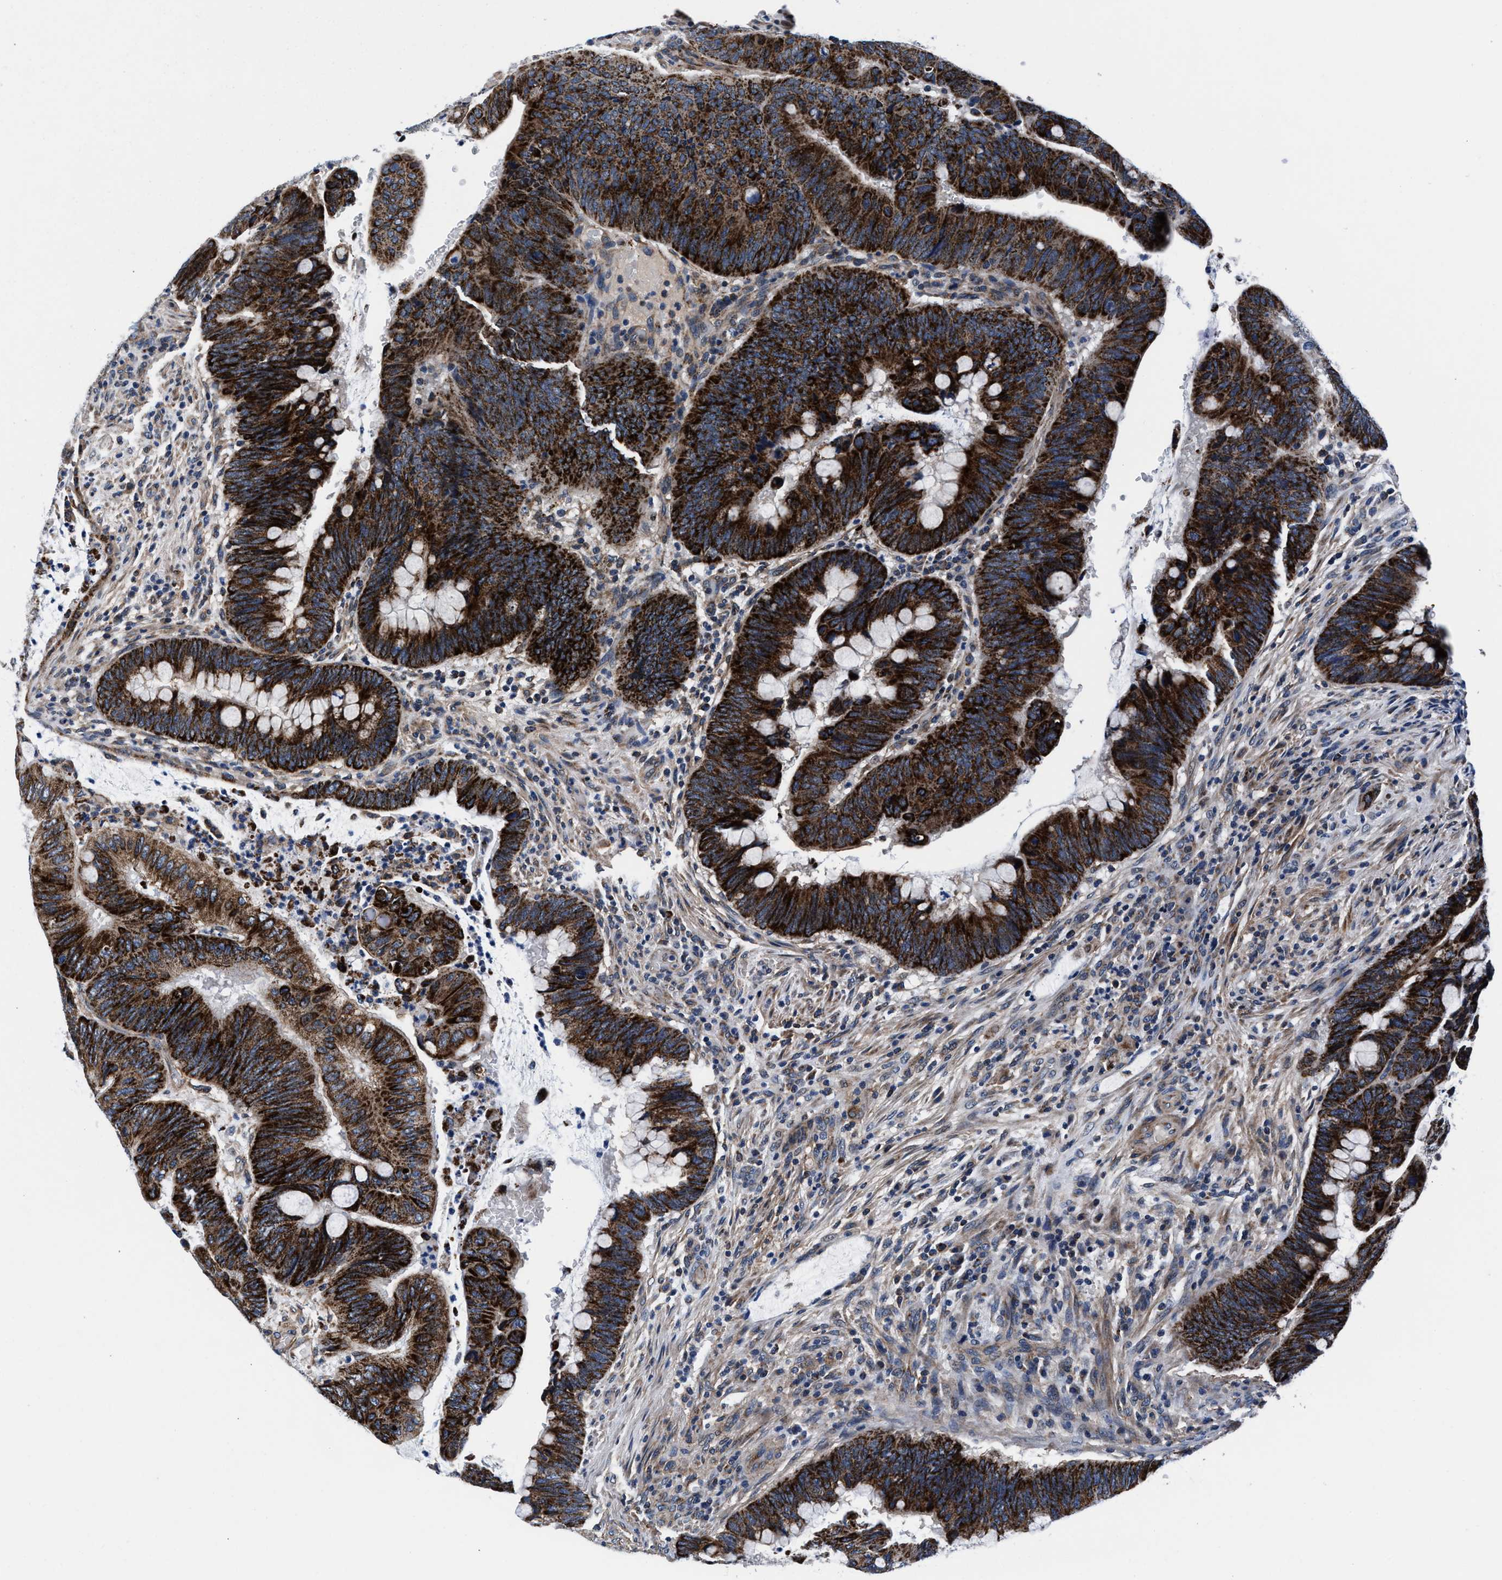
{"staining": {"intensity": "strong", "quantity": ">75%", "location": "cytoplasmic/membranous"}, "tissue": "colorectal cancer", "cell_type": "Tumor cells", "image_type": "cancer", "snomed": [{"axis": "morphology", "description": "Normal tissue, NOS"}, {"axis": "morphology", "description": "Adenocarcinoma, NOS"}, {"axis": "topography", "description": "Rectum"}, {"axis": "topography", "description": "Peripheral nerve tissue"}], "caption": "A high amount of strong cytoplasmic/membranous positivity is present in approximately >75% of tumor cells in colorectal cancer tissue.", "gene": "NKTR", "patient": {"sex": "male", "age": 92}}